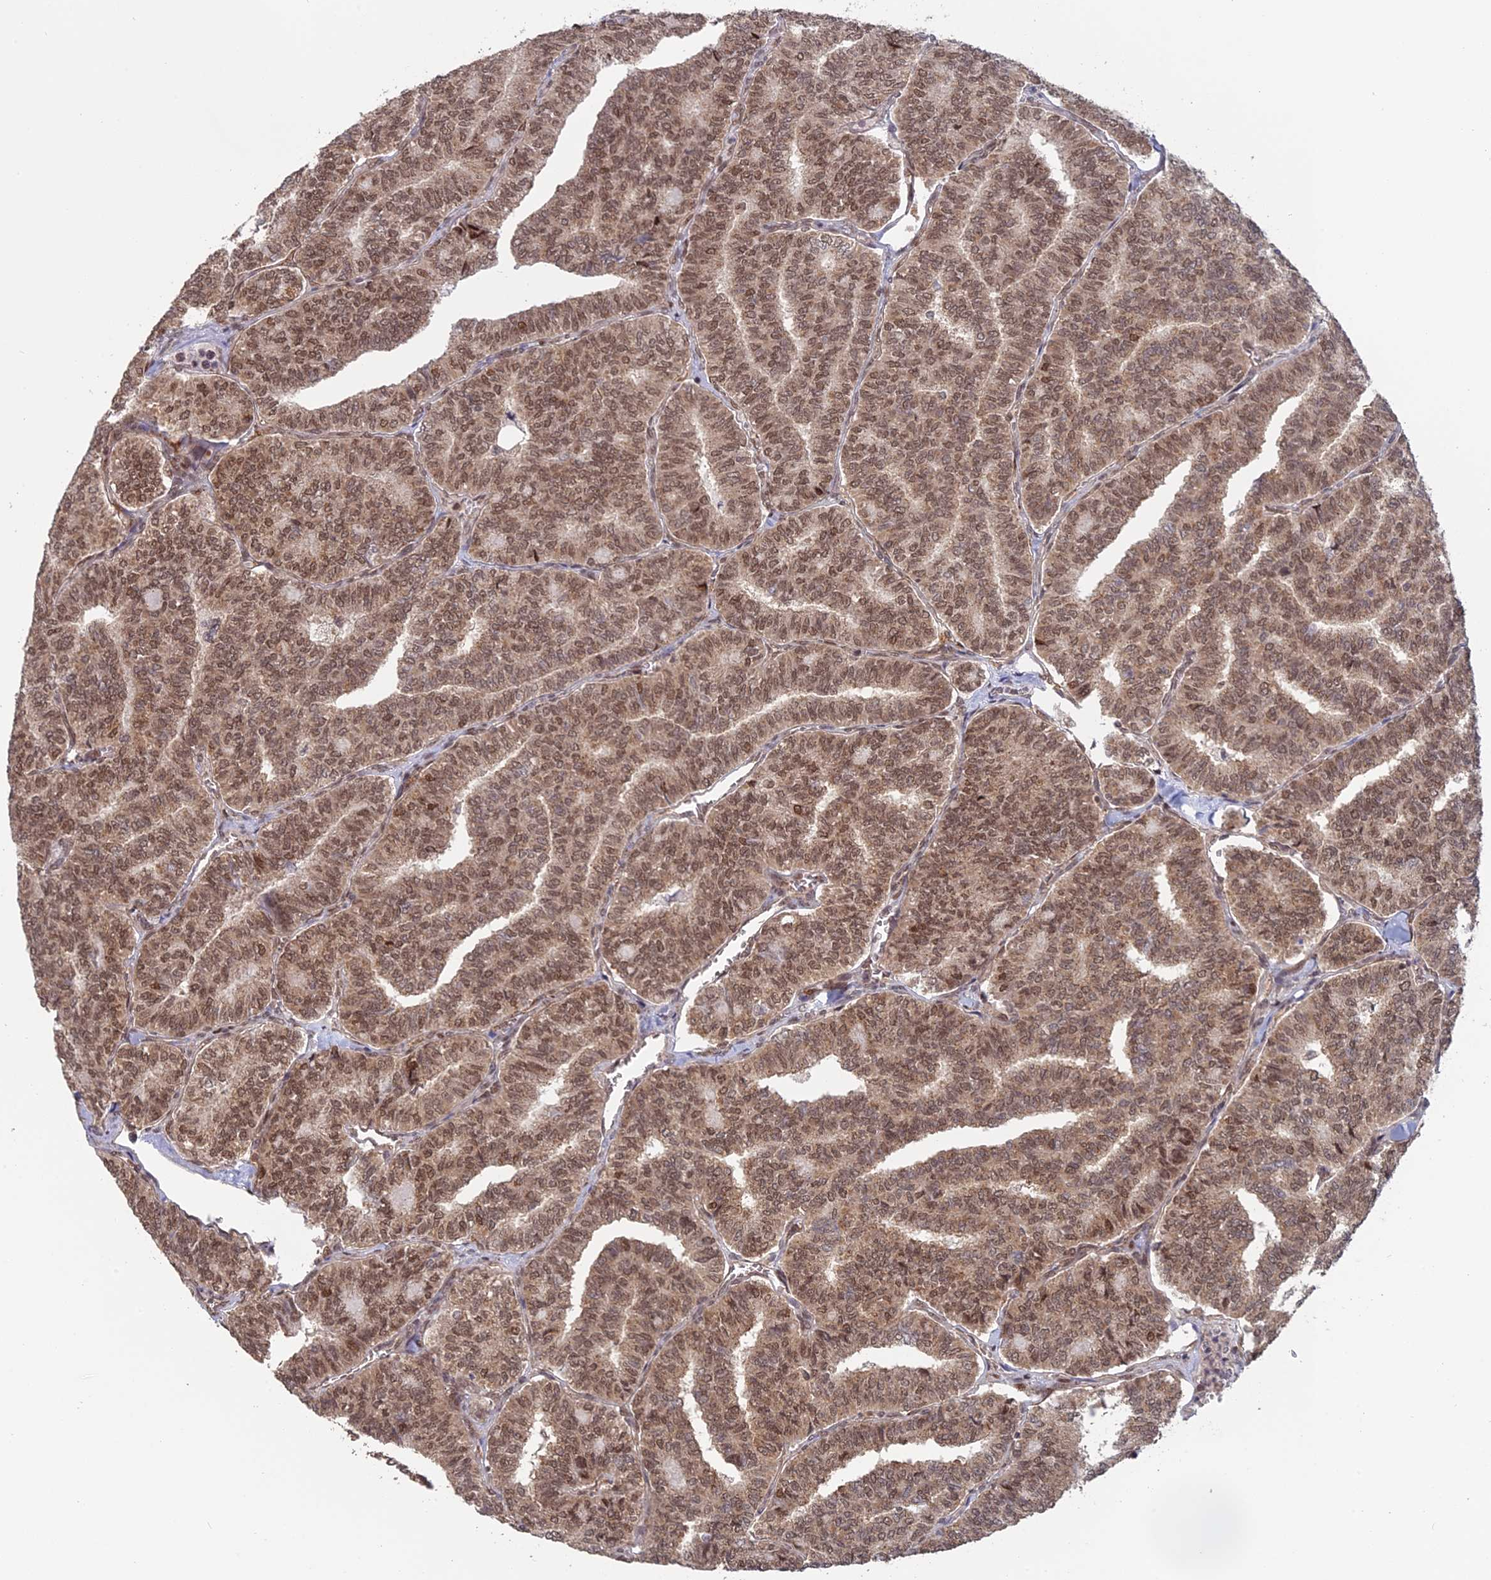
{"staining": {"intensity": "moderate", "quantity": ">75%", "location": "nuclear"}, "tissue": "thyroid cancer", "cell_type": "Tumor cells", "image_type": "cancer", "snomed": [{"axis": "morphology", "description": "Papillary adenocarcinoma, NOS"}, {"axis": "topography", "description": "Thyroid gland"}], "caption": "Immunohistochemistry (IHC) histopathology image of human thyroid cancer (papillary adenocarcinoma) stained for a protein (brown), which displays medium levels of moderate nuclear staining in about >75% of tumor cells.", "gene": "PKIG", "patient": {"sex": "female", "age": 35}}